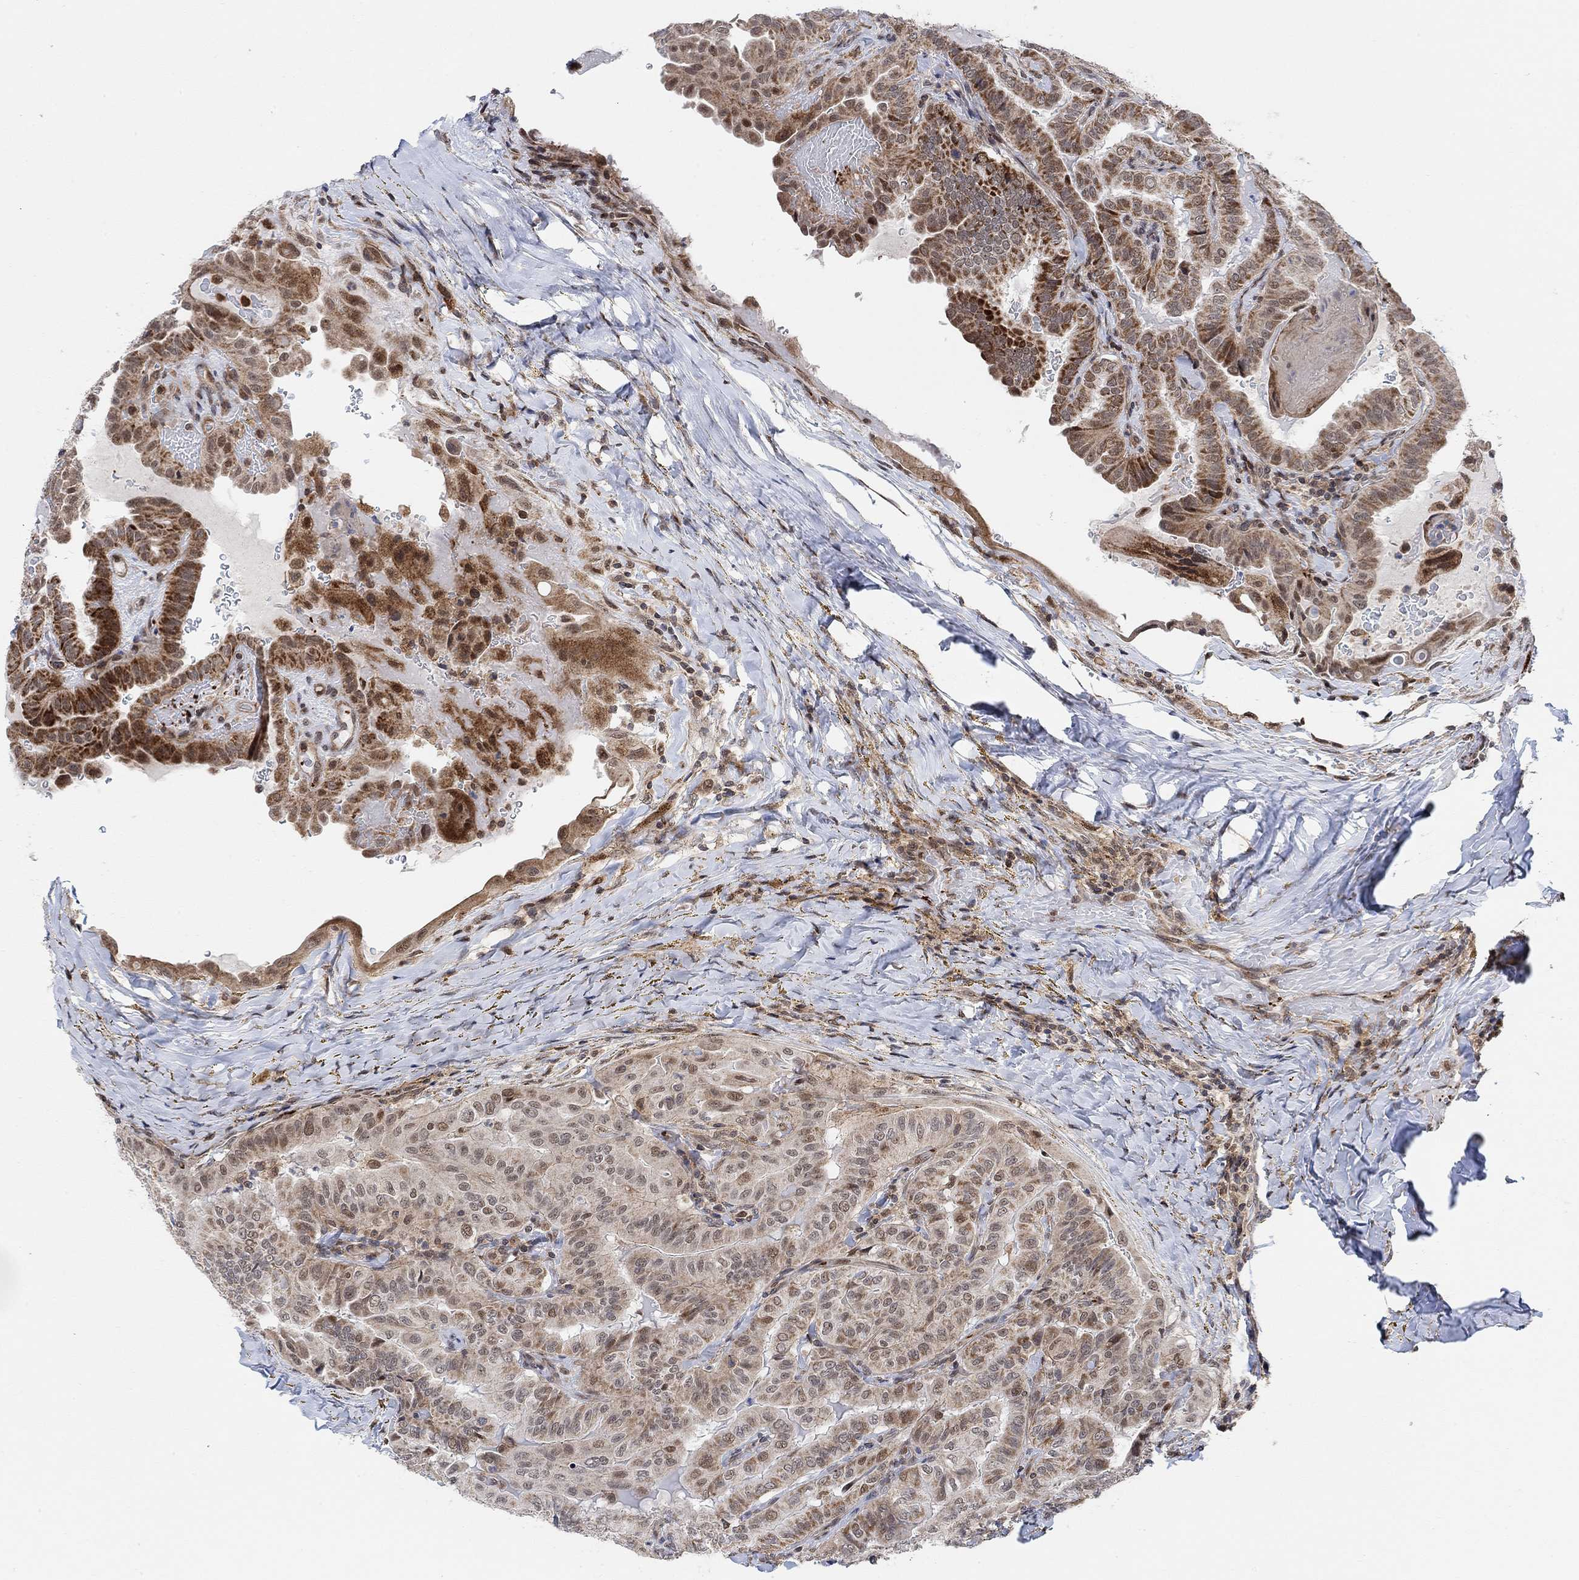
{"staining": {"intensity": "moderate", "quantity": "<25%", "location": "cytoplasmic/membranous,nuclear"}, "tissue": "thyroid cancer", "cell_type": "Tumor cells", "image_type": "cancer", "snomed": [{"axis": "morphology", "description": "Papillary adenocarcinoma, NOS"}, {"axis": "topography", "description": "Thyroid gland"}], "caption": "This photomicrograph shows IHC staining of thyroid cancer, with low moderate cytoplasmic/membranous and nuclear staining in about <25% of tumor cells.", "gene": "PWWP2B", "patient": {"sex": "female", "age": 68}}